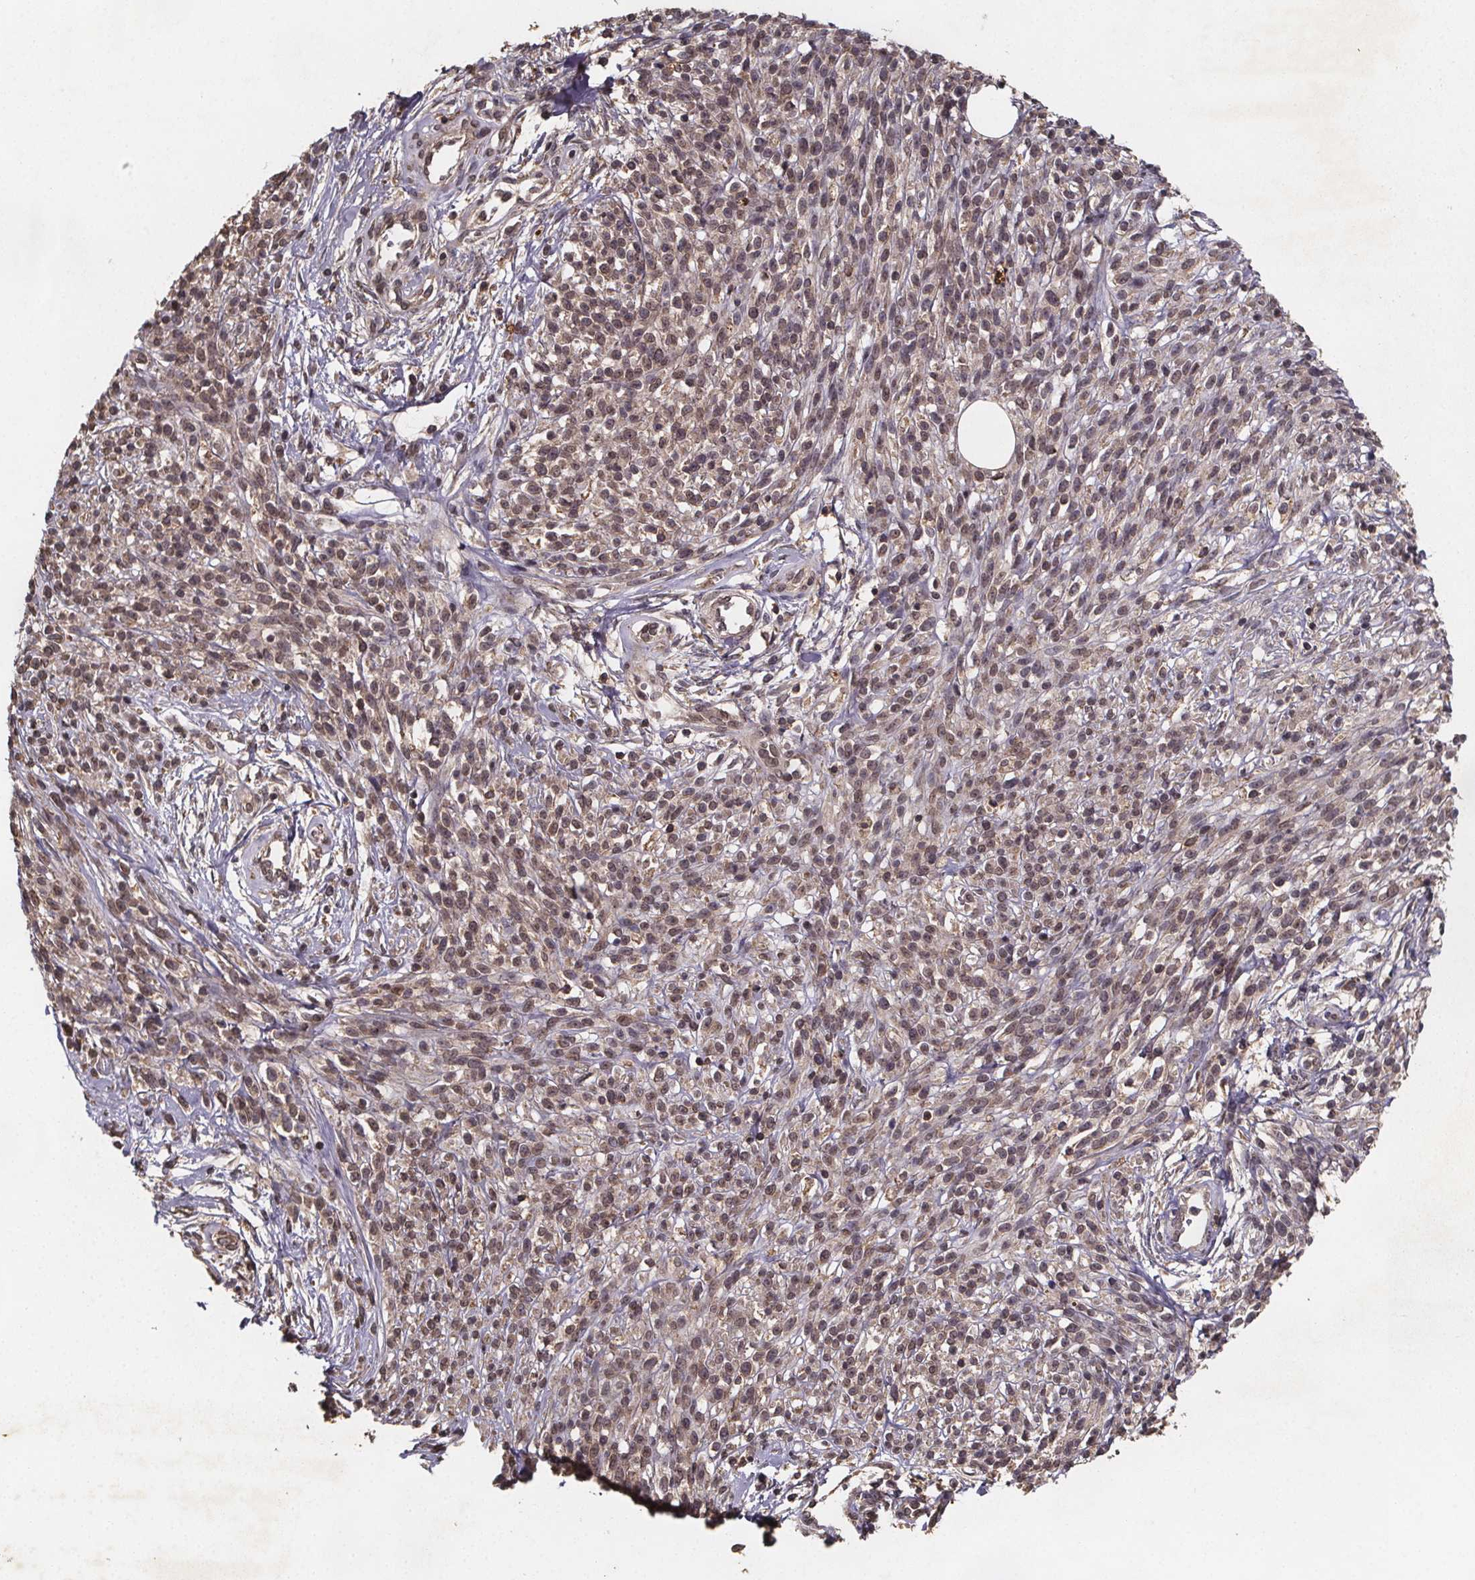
{"staining": {"intensity": "weak", "quantity": ">75%", "location": "nuclear"}, "tissue": "melanoma", "cell_type": "Tumor cells", "image_type": "cancer", "snomed": [{"axis": "morphology", "description": "Malignant melanoma, NOS"}, {"axis": "topography", "description": "Skin"}, {"axis": "topography", "description": "Skin of trunk"}], "caption": "IHC micrograph of human malignant melanoma stained for a protein (brown), which exhibits low levels of weak nuclear staining in about >75% of tumor cells.", "gene": "PIERCE2", "patient": {"sex": "male", "age": 74}}